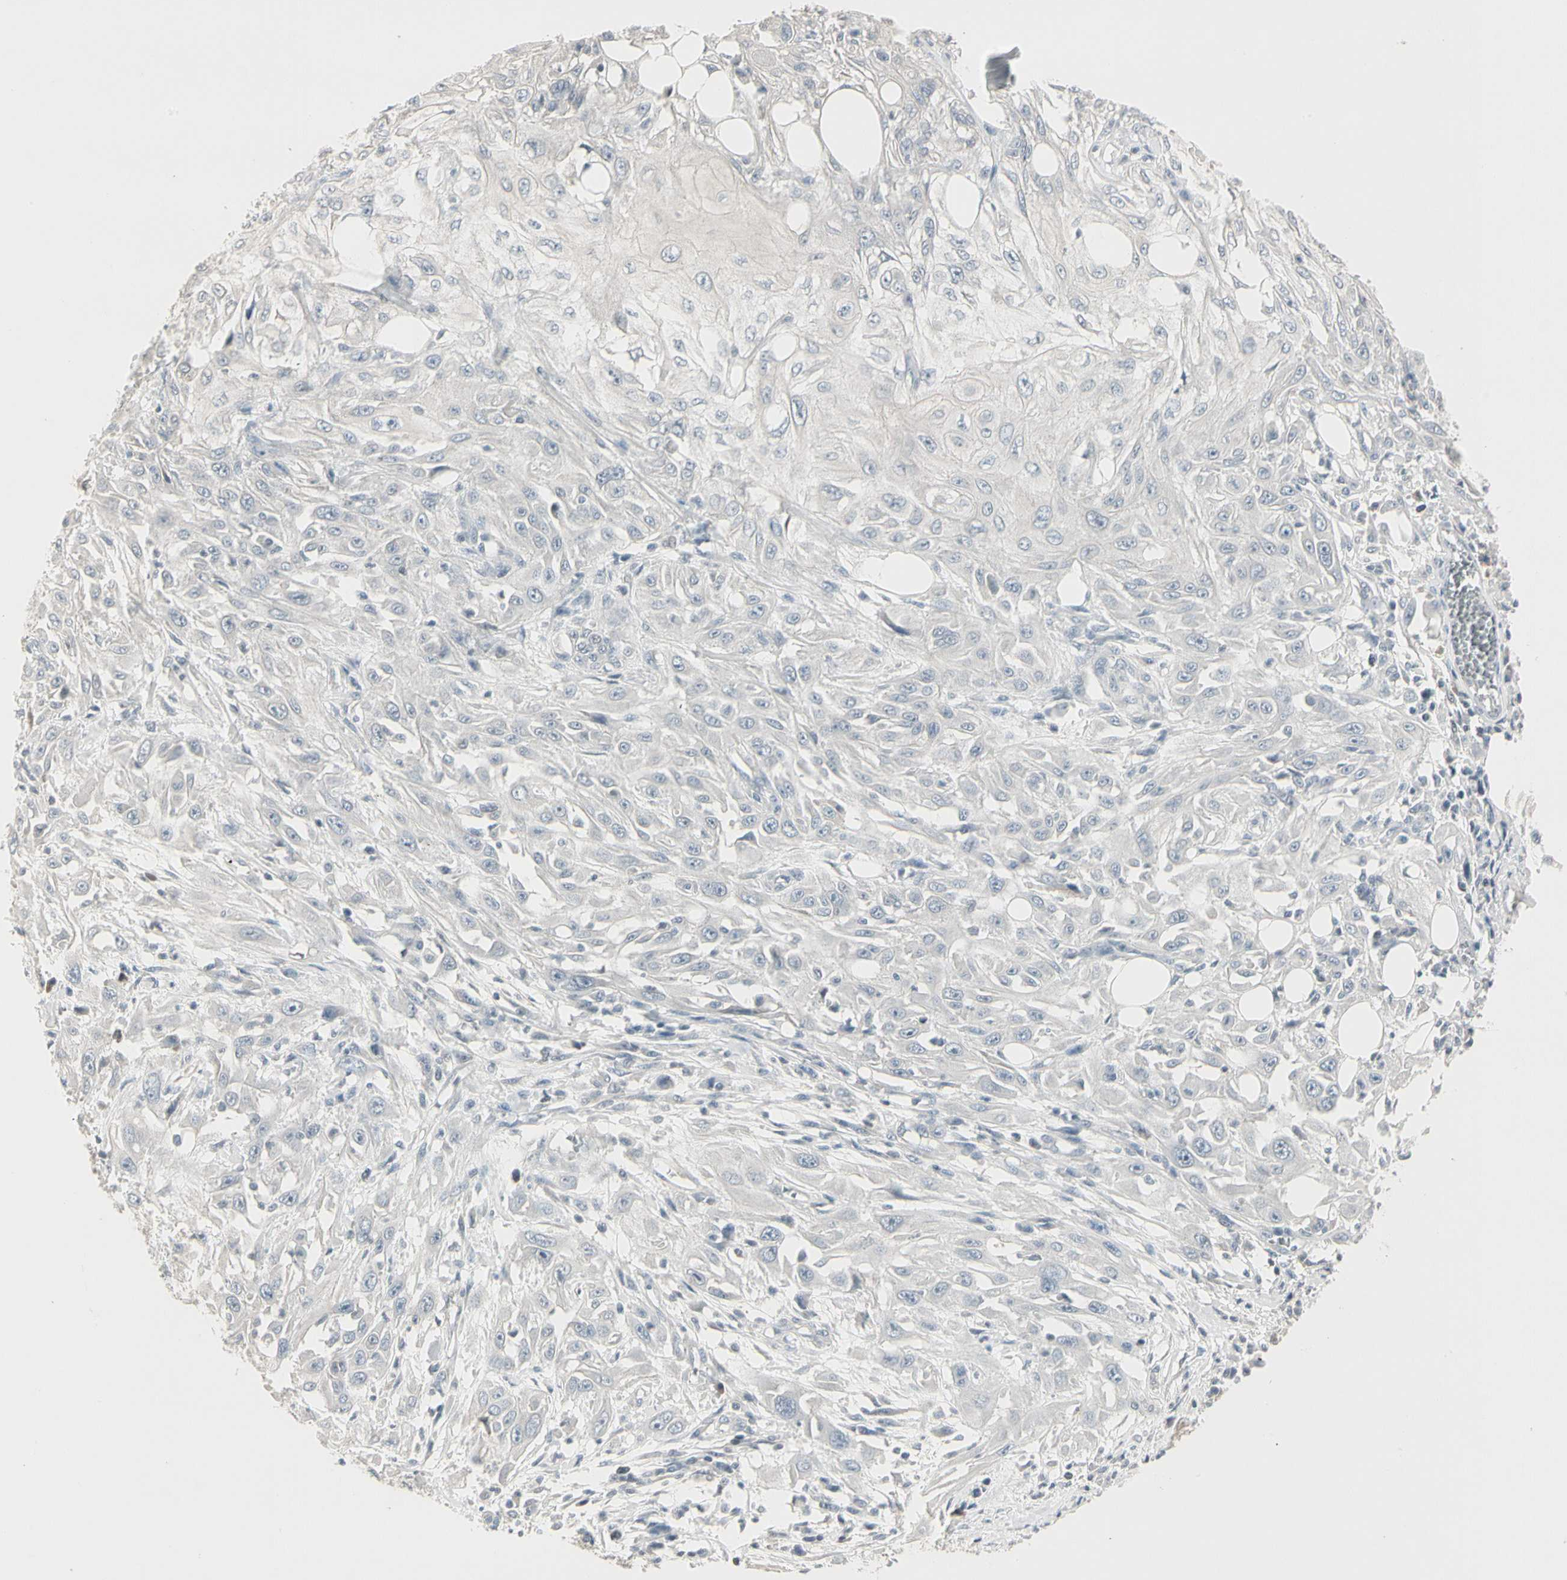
{"staining": {"intensity": "negative", "quantity": "none", "location": "none"}, "tissue": "skin cancer", "cell_type": "Tumor cells", "image_type": "cancer", "snomed": [{"axis": "morphology", "description": "Squamous cell carcinoma, NOS"}, {"axis": "topography", "description": "Skin"}], "caption": "A high-resolution photomicrograph shows IHC staining of skin cancer, which shows no significant staining in tumor cells.", "gene": "DMPK", "patient": {"sex": "male", "age": 75}}